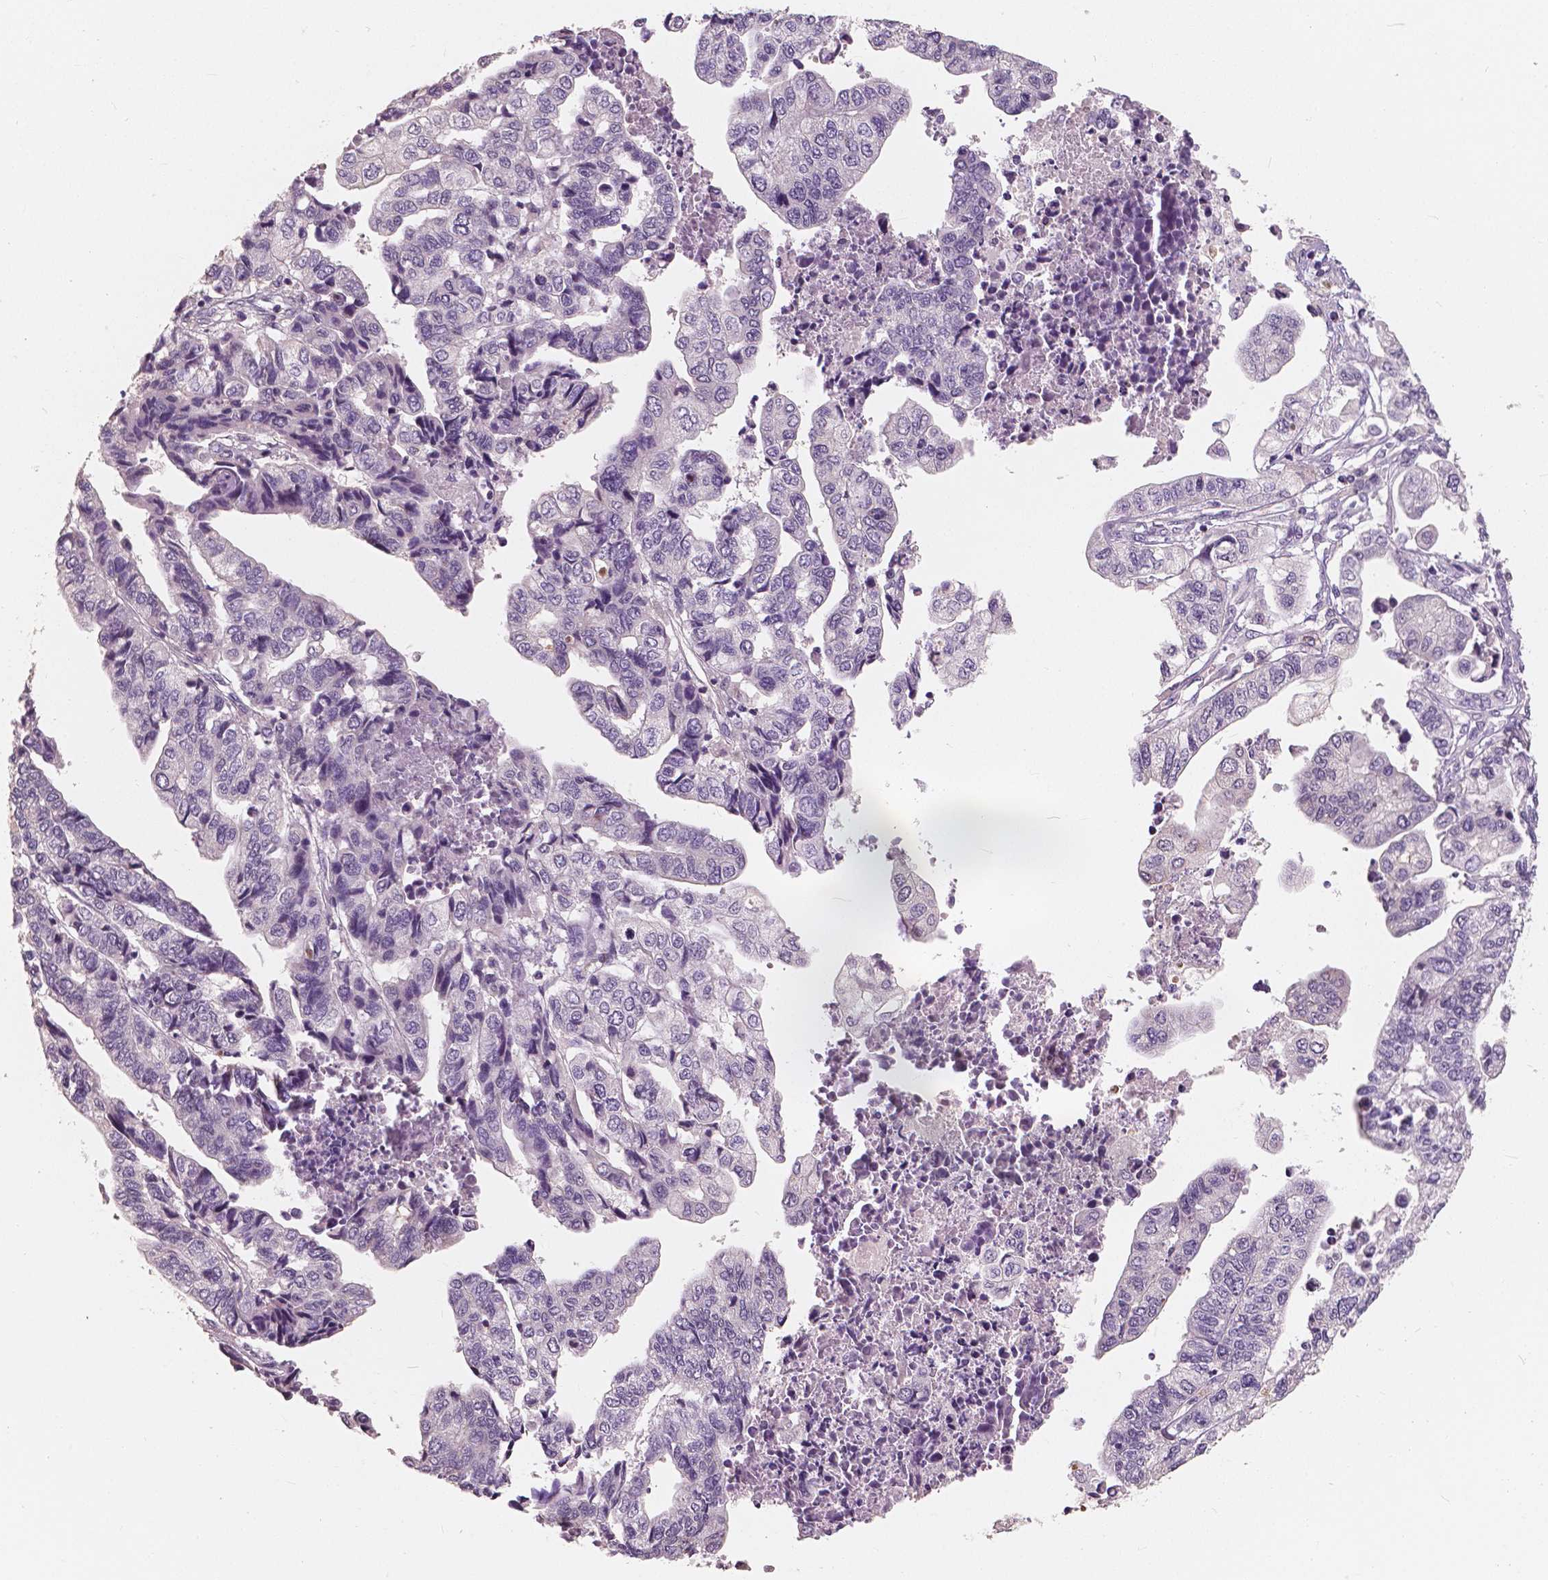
{"staining": {"intensity": "negative", "quantity": "none", "location": "none"}, "tissue": "stomach cancer", "cell_type": "Tumor cells", "image_type": "cancer", "snomed": [{"axis": "morphology", "description": "Adenocarcinoma, NOS"}, {"axis": "topography", "description": "Stomach, upper"}], "caption": "A photomicrograph of human stomach adenocarcinoma is negative for staining in tumor cells.", "gene": "SAT2", "patient": {"sex": "female", "age": 67}}